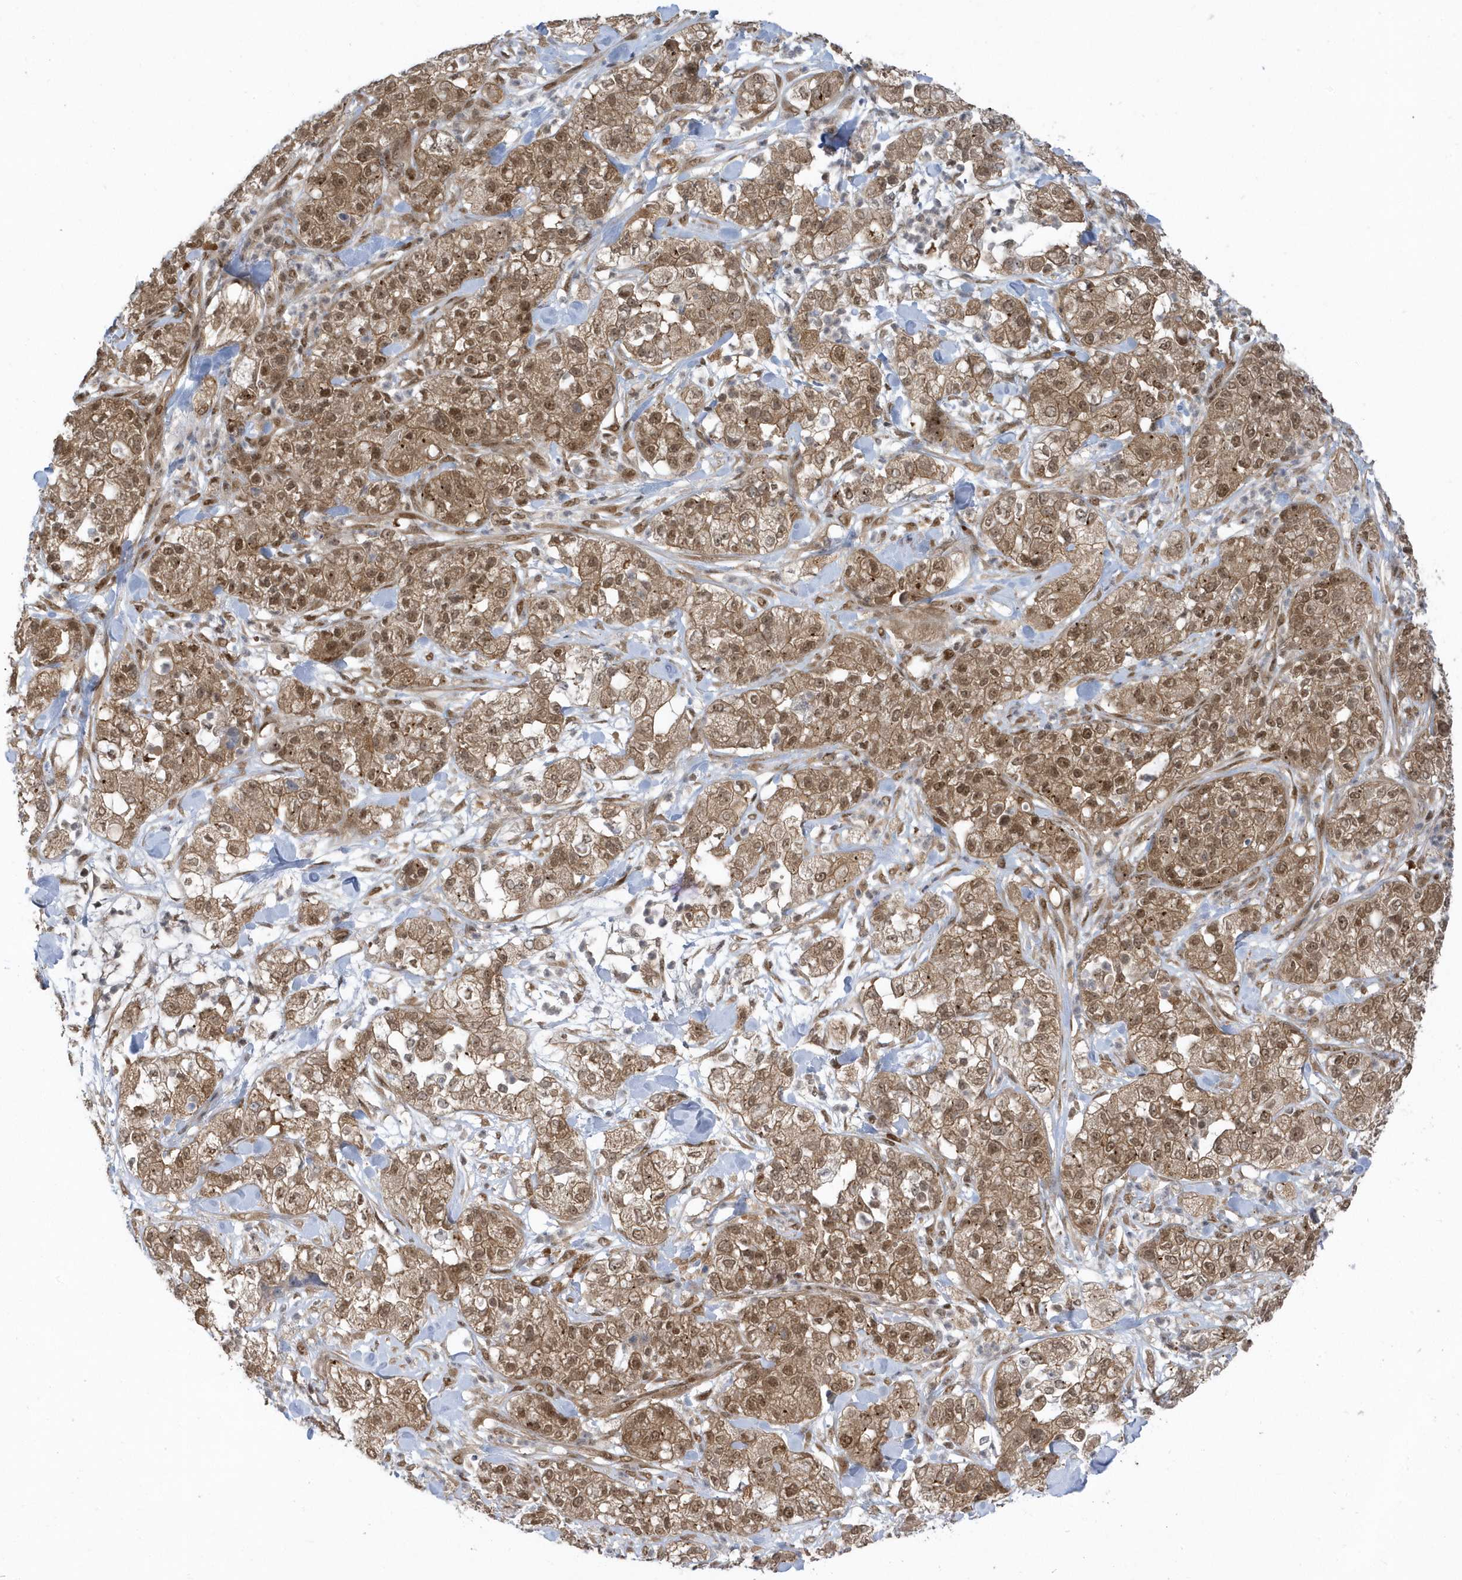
{"staining": {"intensity": "moderate", "quantity": ">75%", "location": "cytoplasmic/membranous,nuclear"}, "tissue": "pancreatic cancer", "cell_type": "Tumor cells", "image_type": "cancer", "snomed": [{"axis": "morphology", "description": "Adenocarcinoma, NOS"}, {"axis": "topography", "description": "Pancreas"}], "caption": "Immunohistochemical staining of human pancreatic cancer (adenocarcinoma) shows medium levels of moderate cytoplasmic/membranous and nuclear protein staining in approximately >75% of tumor cells.", "gene": "USP53", "patient": {"sex": "female", "age": 78}}